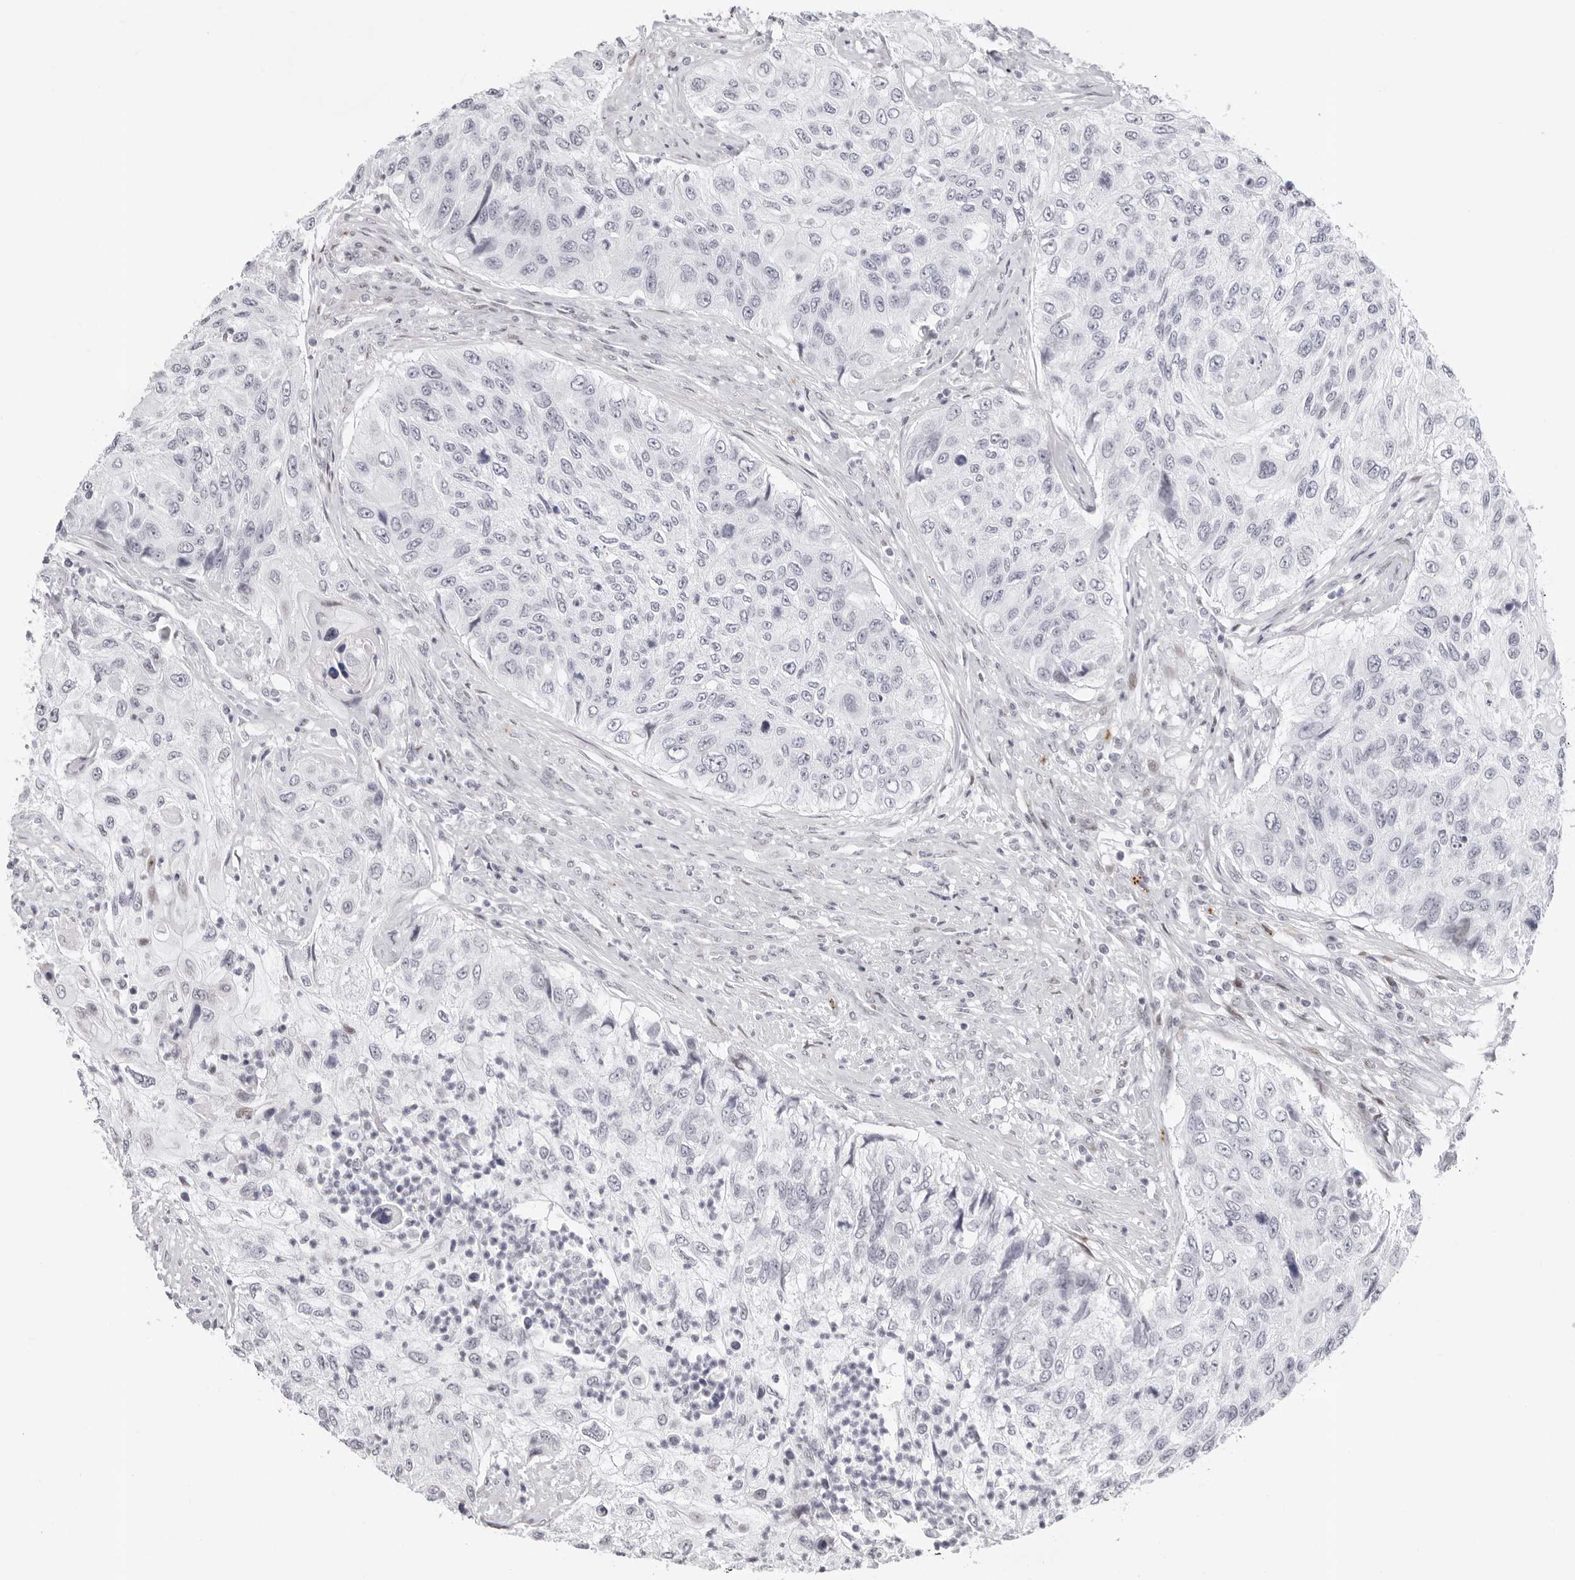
{"staining": {"intensity": "negative", "quantity": "none", "location": "none"}, "tissue": "urothelial cancer", "cell_type": "Tumor cells", "image_type": "cancer", "snomed": [{"axis": "morphology", "description": "Urothelial carcinoma, High grade"}, {"axis": "topography", "description": "Urinary bladder"}], "caption": "Histopathology image shows no protein expression in tumor cells of urothelial carcinoma (high-grade) tissue.", "gene": "NTPCR", "patient": {"sex": "female", "age": 60}}